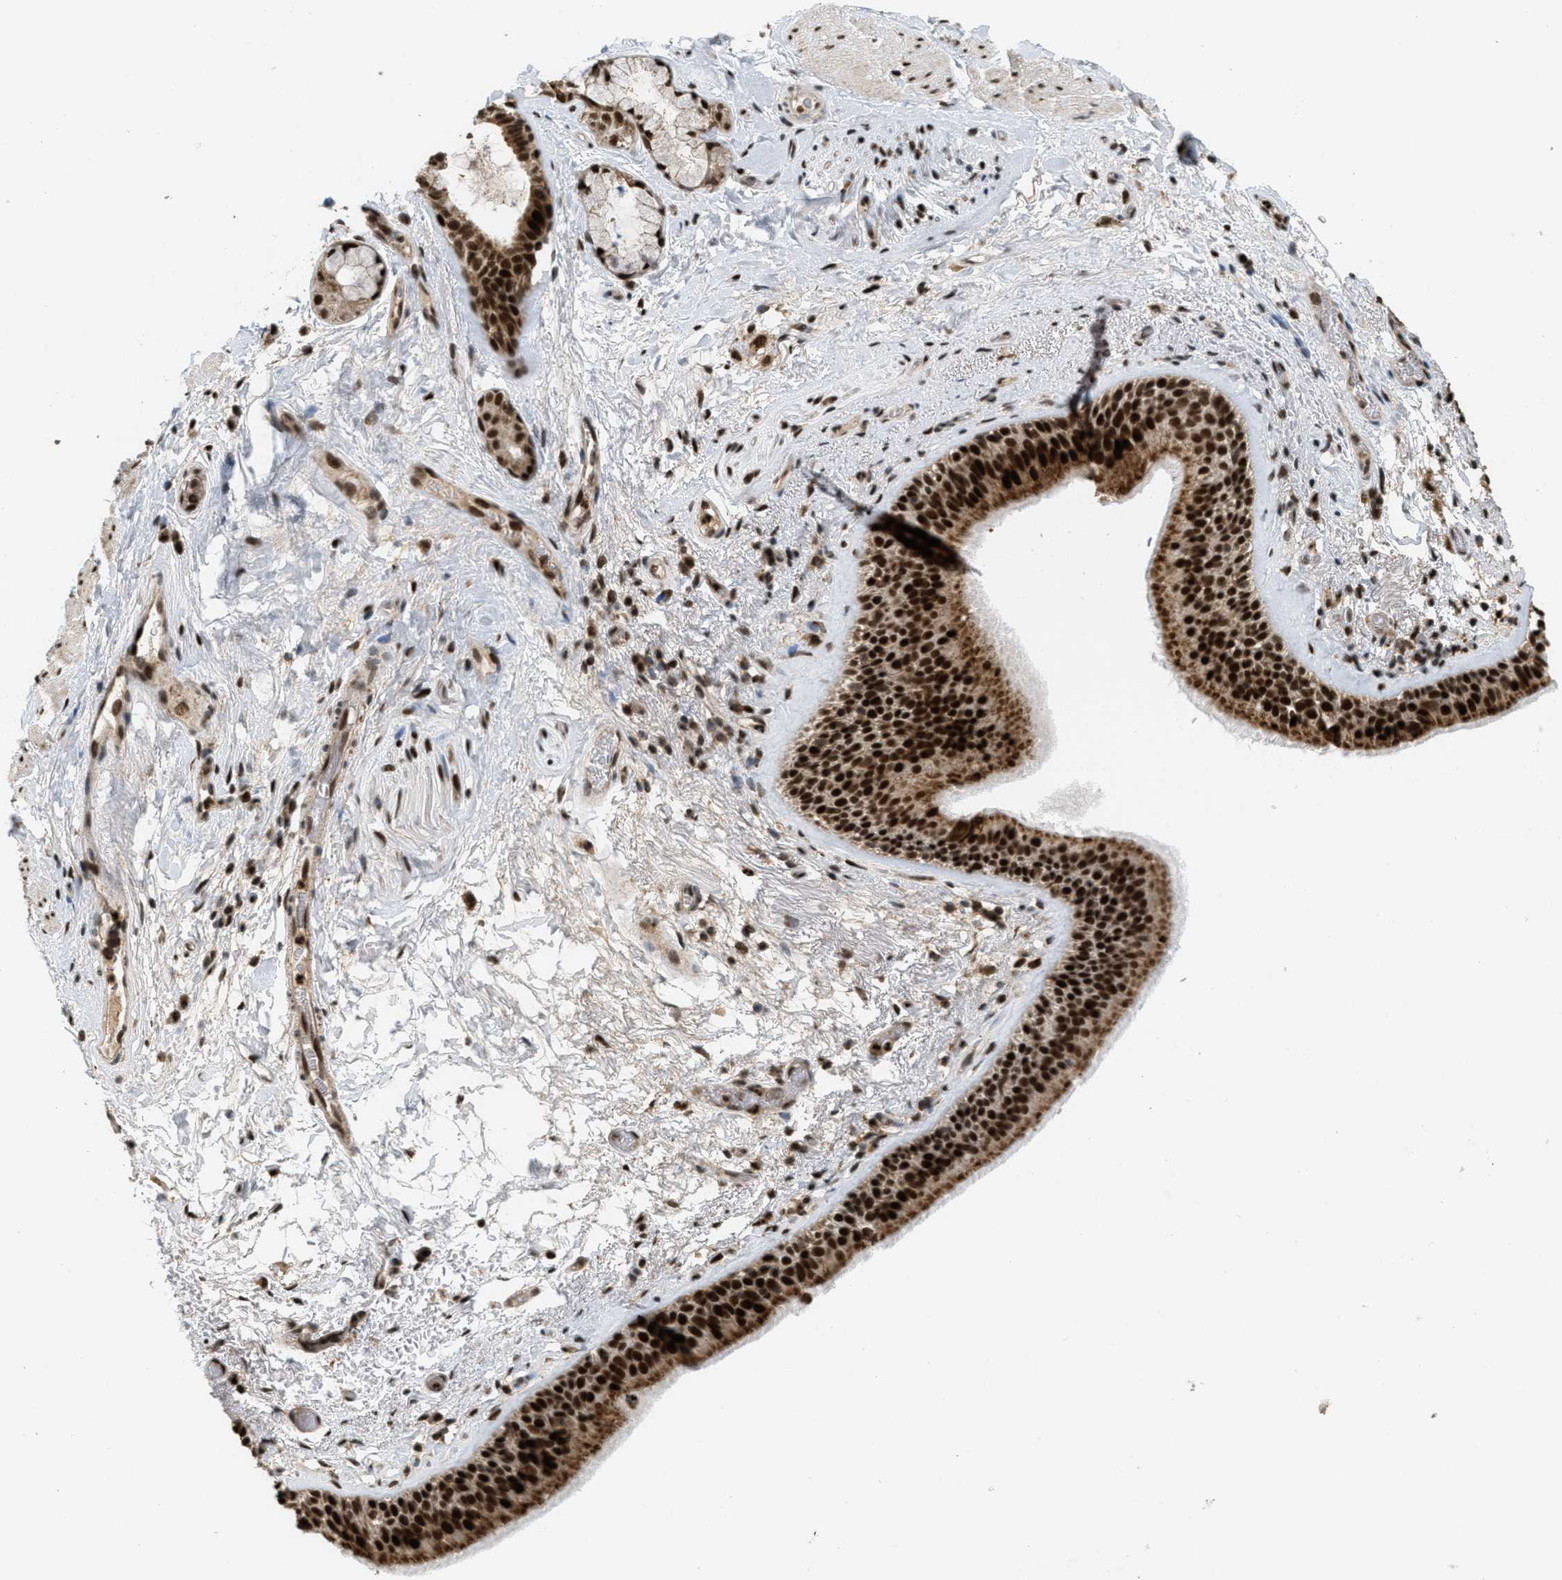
{"staining": {"intensity": "strong", "quantity": ">75%", "location": "cytoplasmic/membranous,nuclear"}, "tissue": "bronchus", "cell_type": "Respiratory epithelial cells", "image_type": "normal", "snomed": [{"axis": "morphology", "description": "Normal tissue, NOS"}, {"axis": "topography", "description": "Cartilage tissue"}], "caption": "Unremarkable bronchus demonstrates strong cytoplasmic/membranous,nuclear expression in about >75% of respiratory epithelial cells.", "gene": "TLK1", "patient": {"sex": "female", "age": 63}}